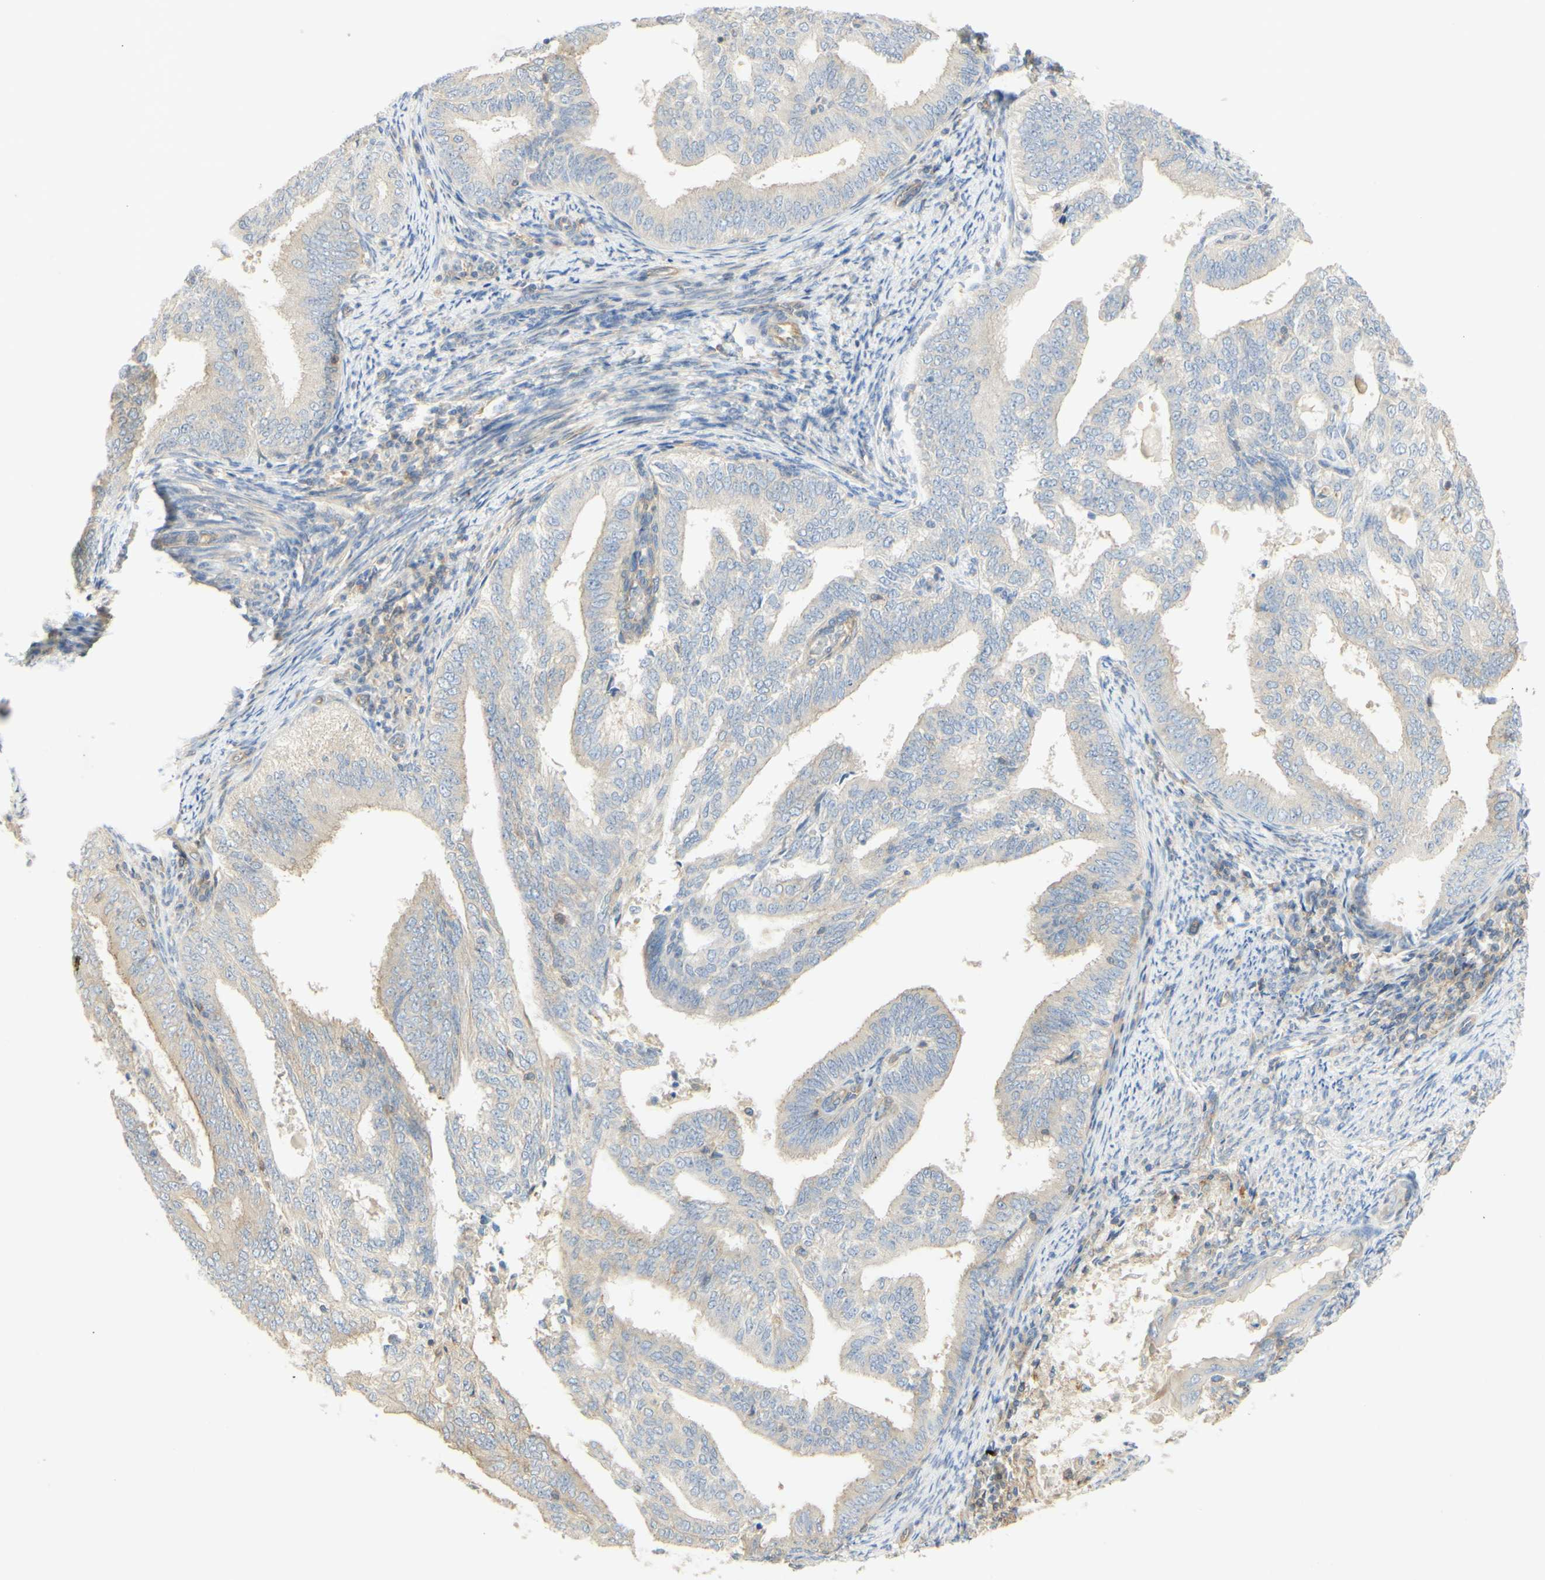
{"staining": {"intensity": "weak", "quantity": "25%-75%", "location": "cytoplasmic/membranous"}, "tissue": "endometrial cancer", "cell_type": "Tumor cells", "image_type": "cancer", "snomed": [{"axis": "morphology", "description": "Adenocarcinoma, NOS"}, {"axis": "topography", "description": "Endometrium"}], "caption": "Brown immunohistochemical staining in endometrial cancer (adenocarcinoma) reveals weak cytoplasmic/membranous expression in approximately 25%-75% of tumor cells.", "gene": "IKBKG", "patient": {"sex": "female", "age": 58}}